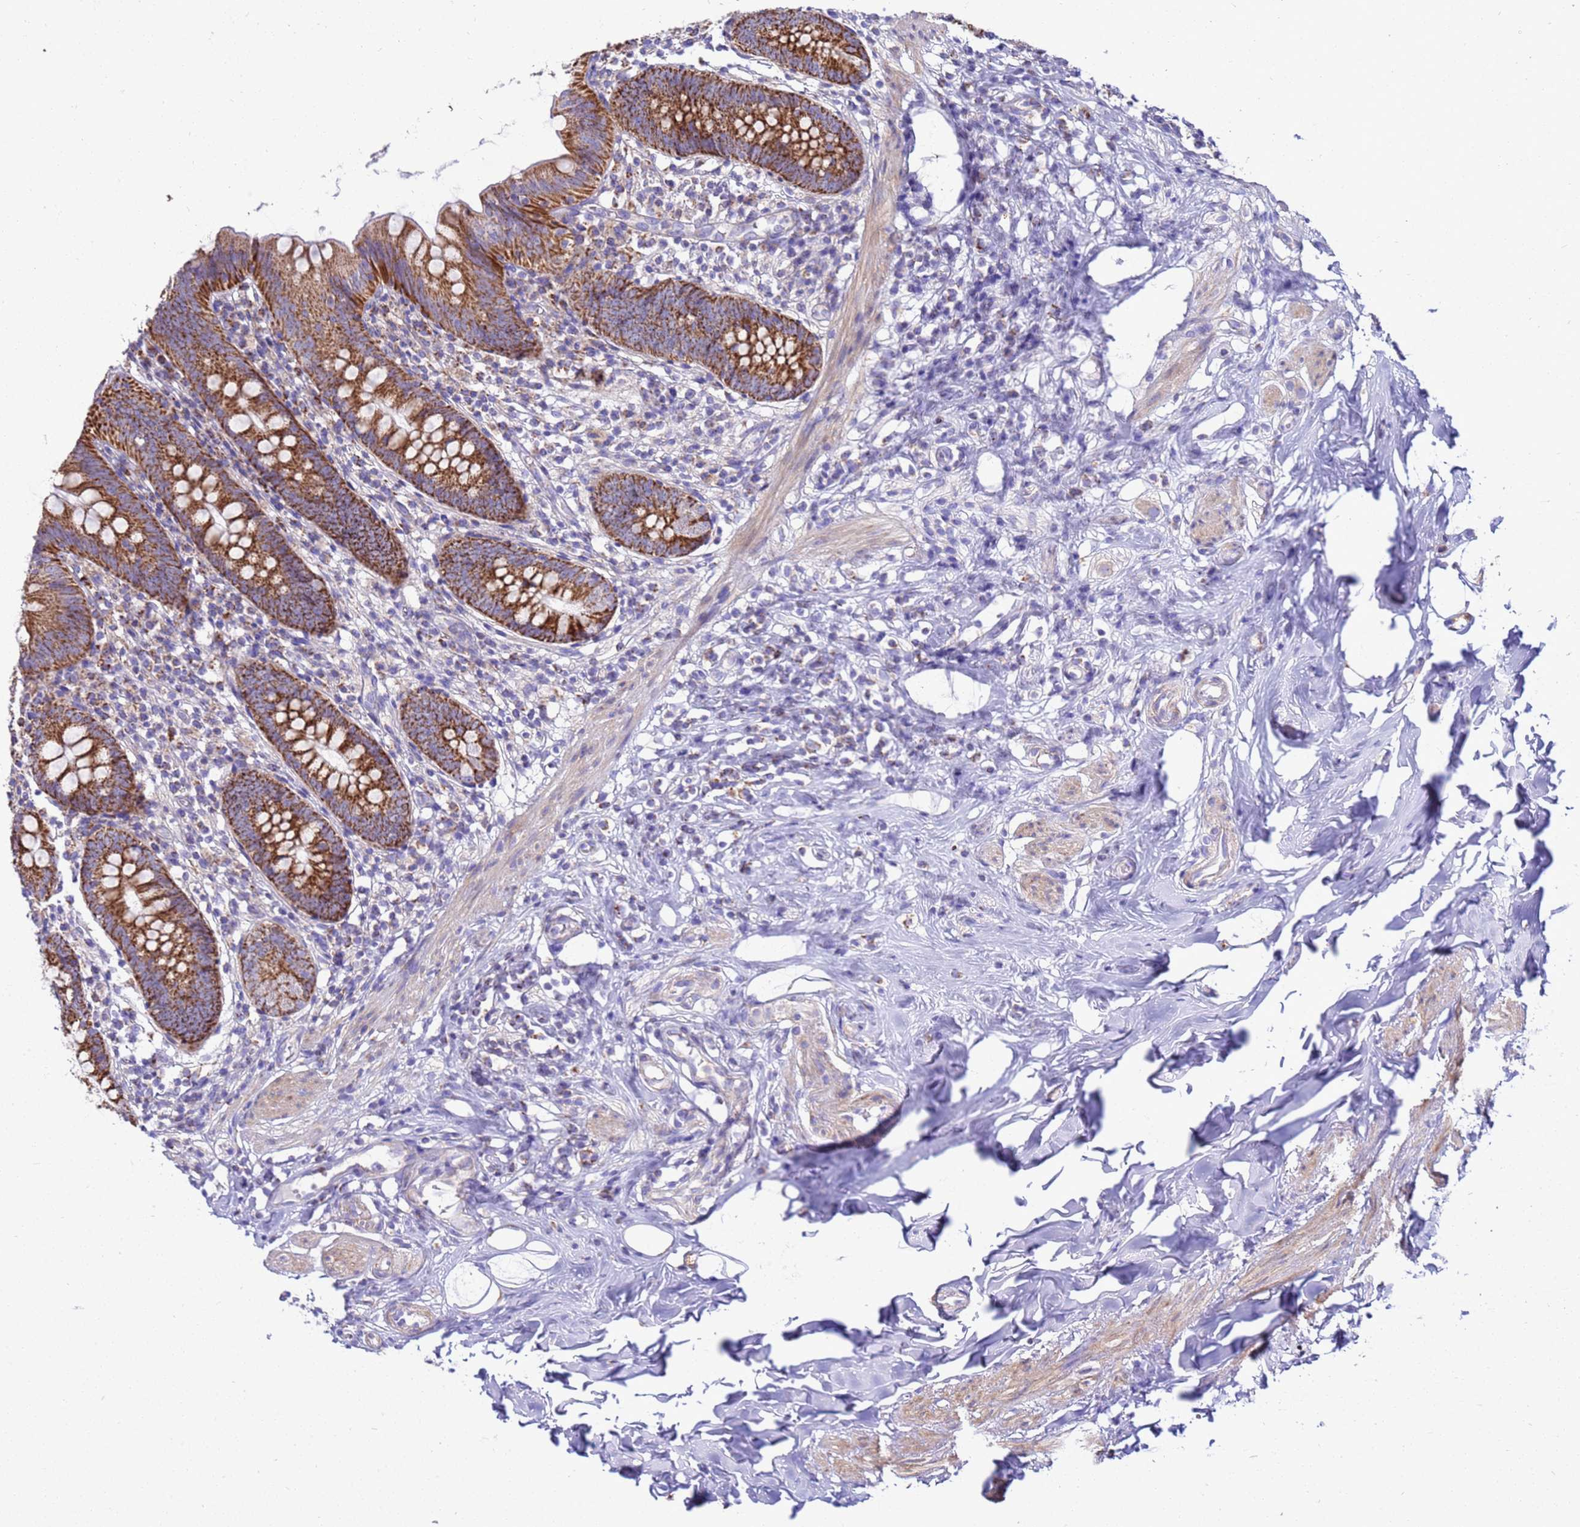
{"staining": {"intensity": "strong", "quantity": ">75%", "location": "cytoplasmic/membranous"}, "tissue": "appendix", "cell_type": "Glandular cells", "image_type": "normal", "snomed": [{"axis": "morphology", "description": "Normal tissue, NOS"}, {"axis": "topography", "description": "Appendix"}], "caption": "Protein expression by immunohistochemistry (IHC) exhibits strong cytoplasmic/membranous expression in about >75% of glandular cells in benign appendix. Using DAB (brown) and hematoxylin (blue) stains, captured at high magnification using brightfield microscopy.", "gene": "RNF165", "patient": {"sex": "female", "age": 62}}